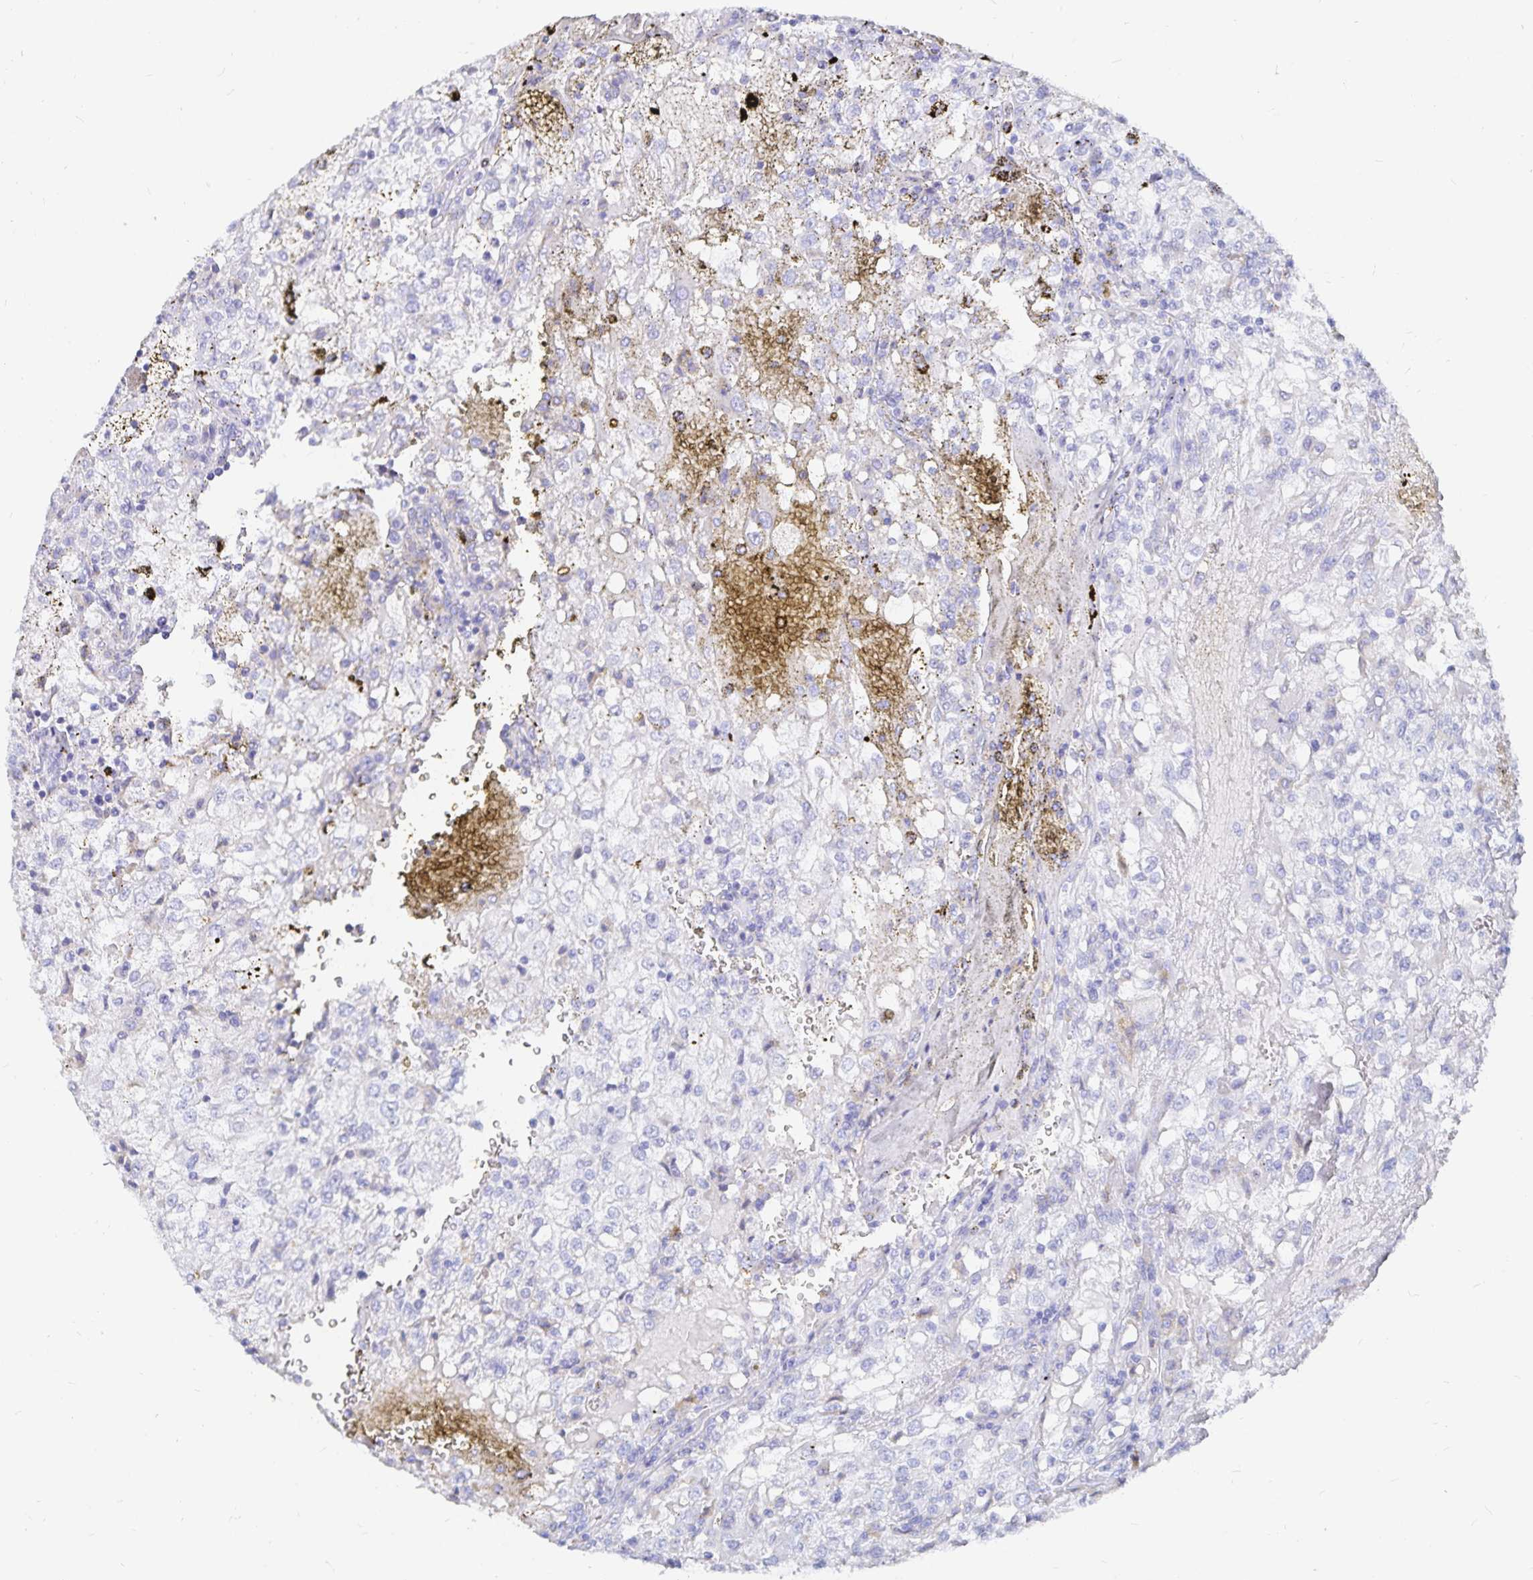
{"staining": {"intensity": "negative", "quantity": "none", "location": "none"}, "tissue": "renal cancer", "cell_type": "Tumor cells", "image_type": "cancer", "snomed": [{"axis": "morphology", "description": "Adenocarcinoma, NOS"}, {"axis": "topography", "description": "Kidney"}], "caption": "Tumor cells show no significant staining in renal adenocarcinoma.", "gene": "INSL5", "patient": {"sex": "female", "age": 74}}